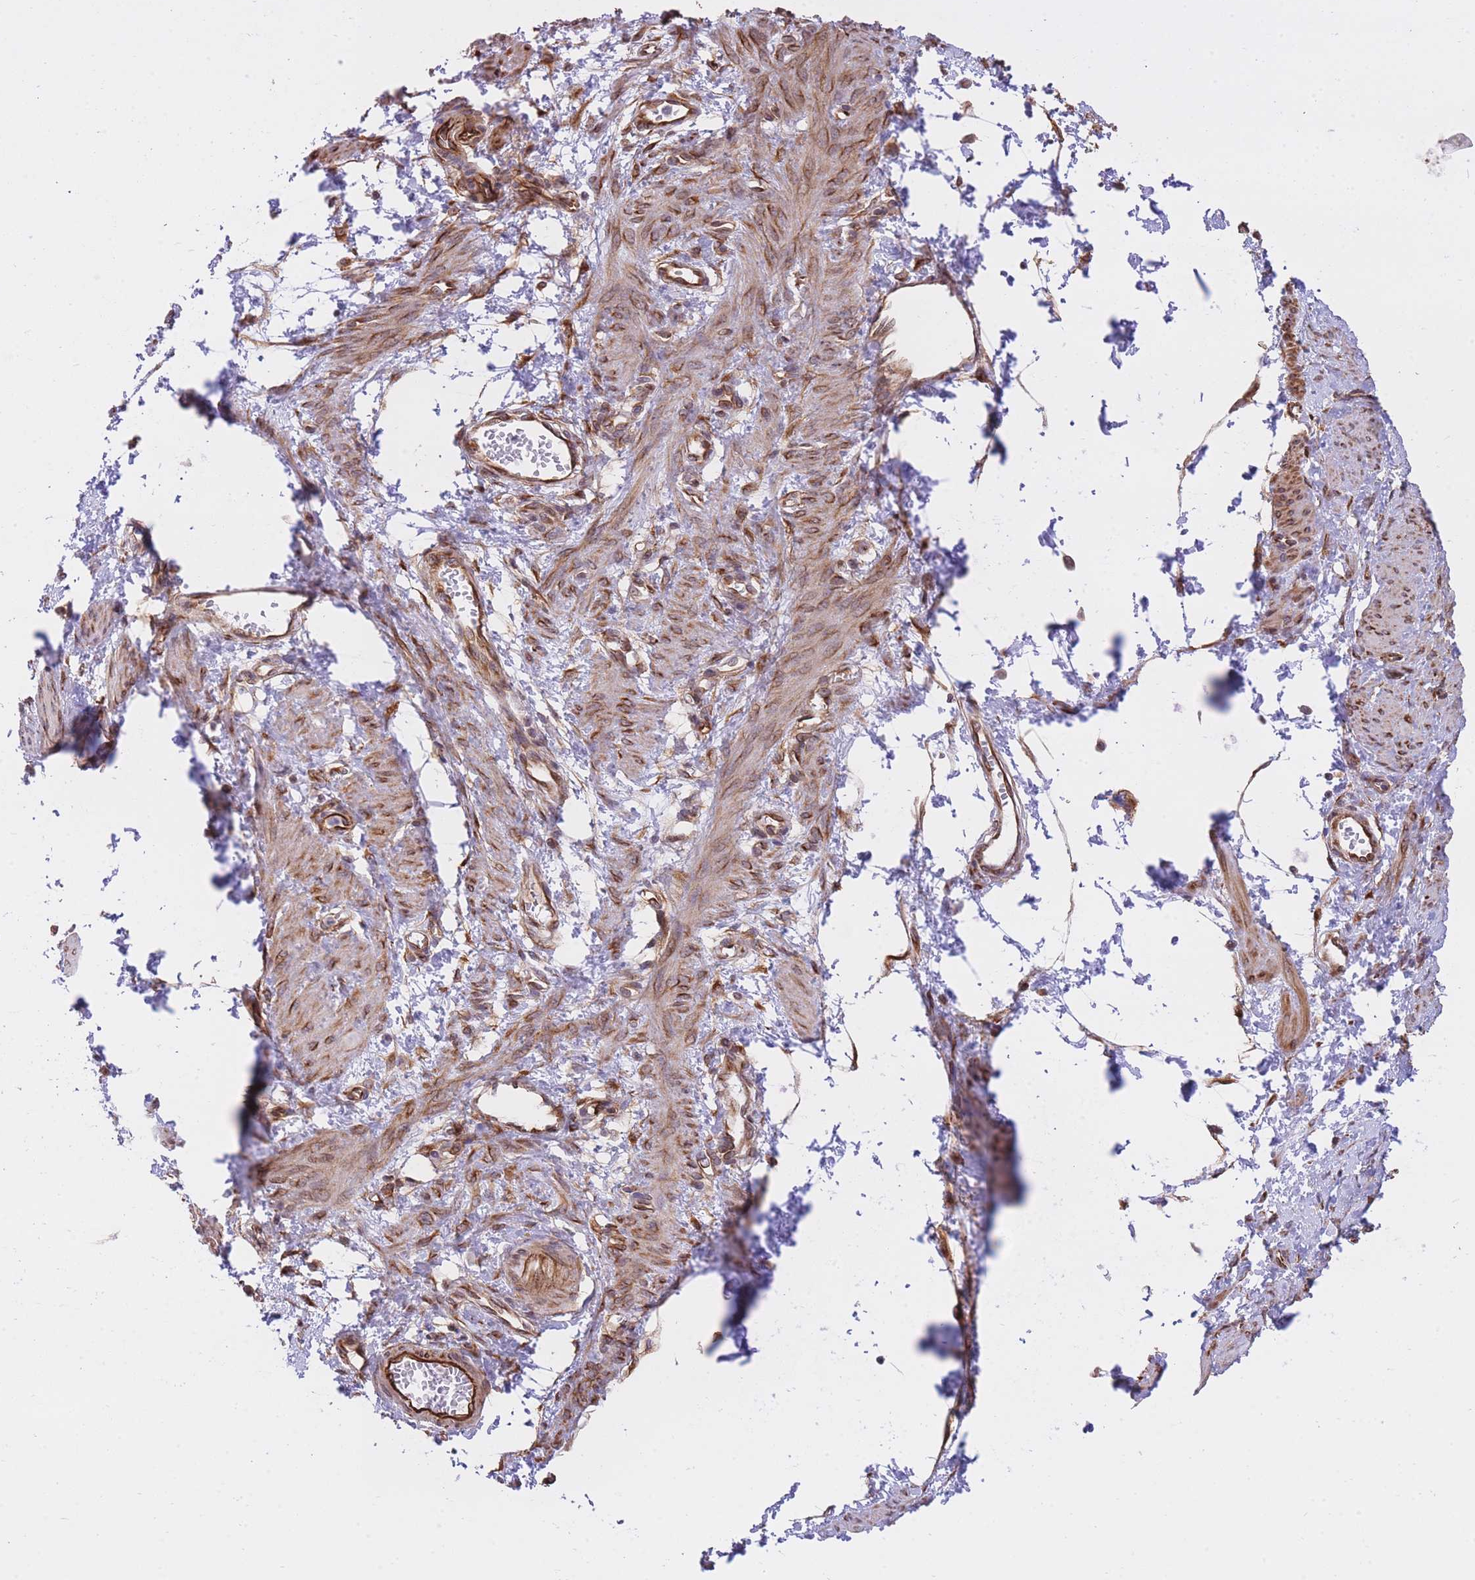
{"staining": {"intensity": "moderate", "quantity": ">75%", "location": "cytoplasmic/membranous"}, "tissue": "smooth muscle", "cell_type": "Smooth muscle cells", "image_type": "normal", "snomed": [{"axis": "morphology", "description": "Normal tissue, NOS"}, {"axis": "topography", "description": "Smooth muscle"}, {"axis": "topography", "description": "Uterus"}], "caption": "DAB (3,3'-diaminobenzidine) immunohistochemical staining of benign human smooth muscle exhibits moderate cytoplasmic/membranous protein staining in approximately >75% of smooth muscle cells.", "gene": "EXOSC8", "patient": {"sex": "female", "age": 39}}